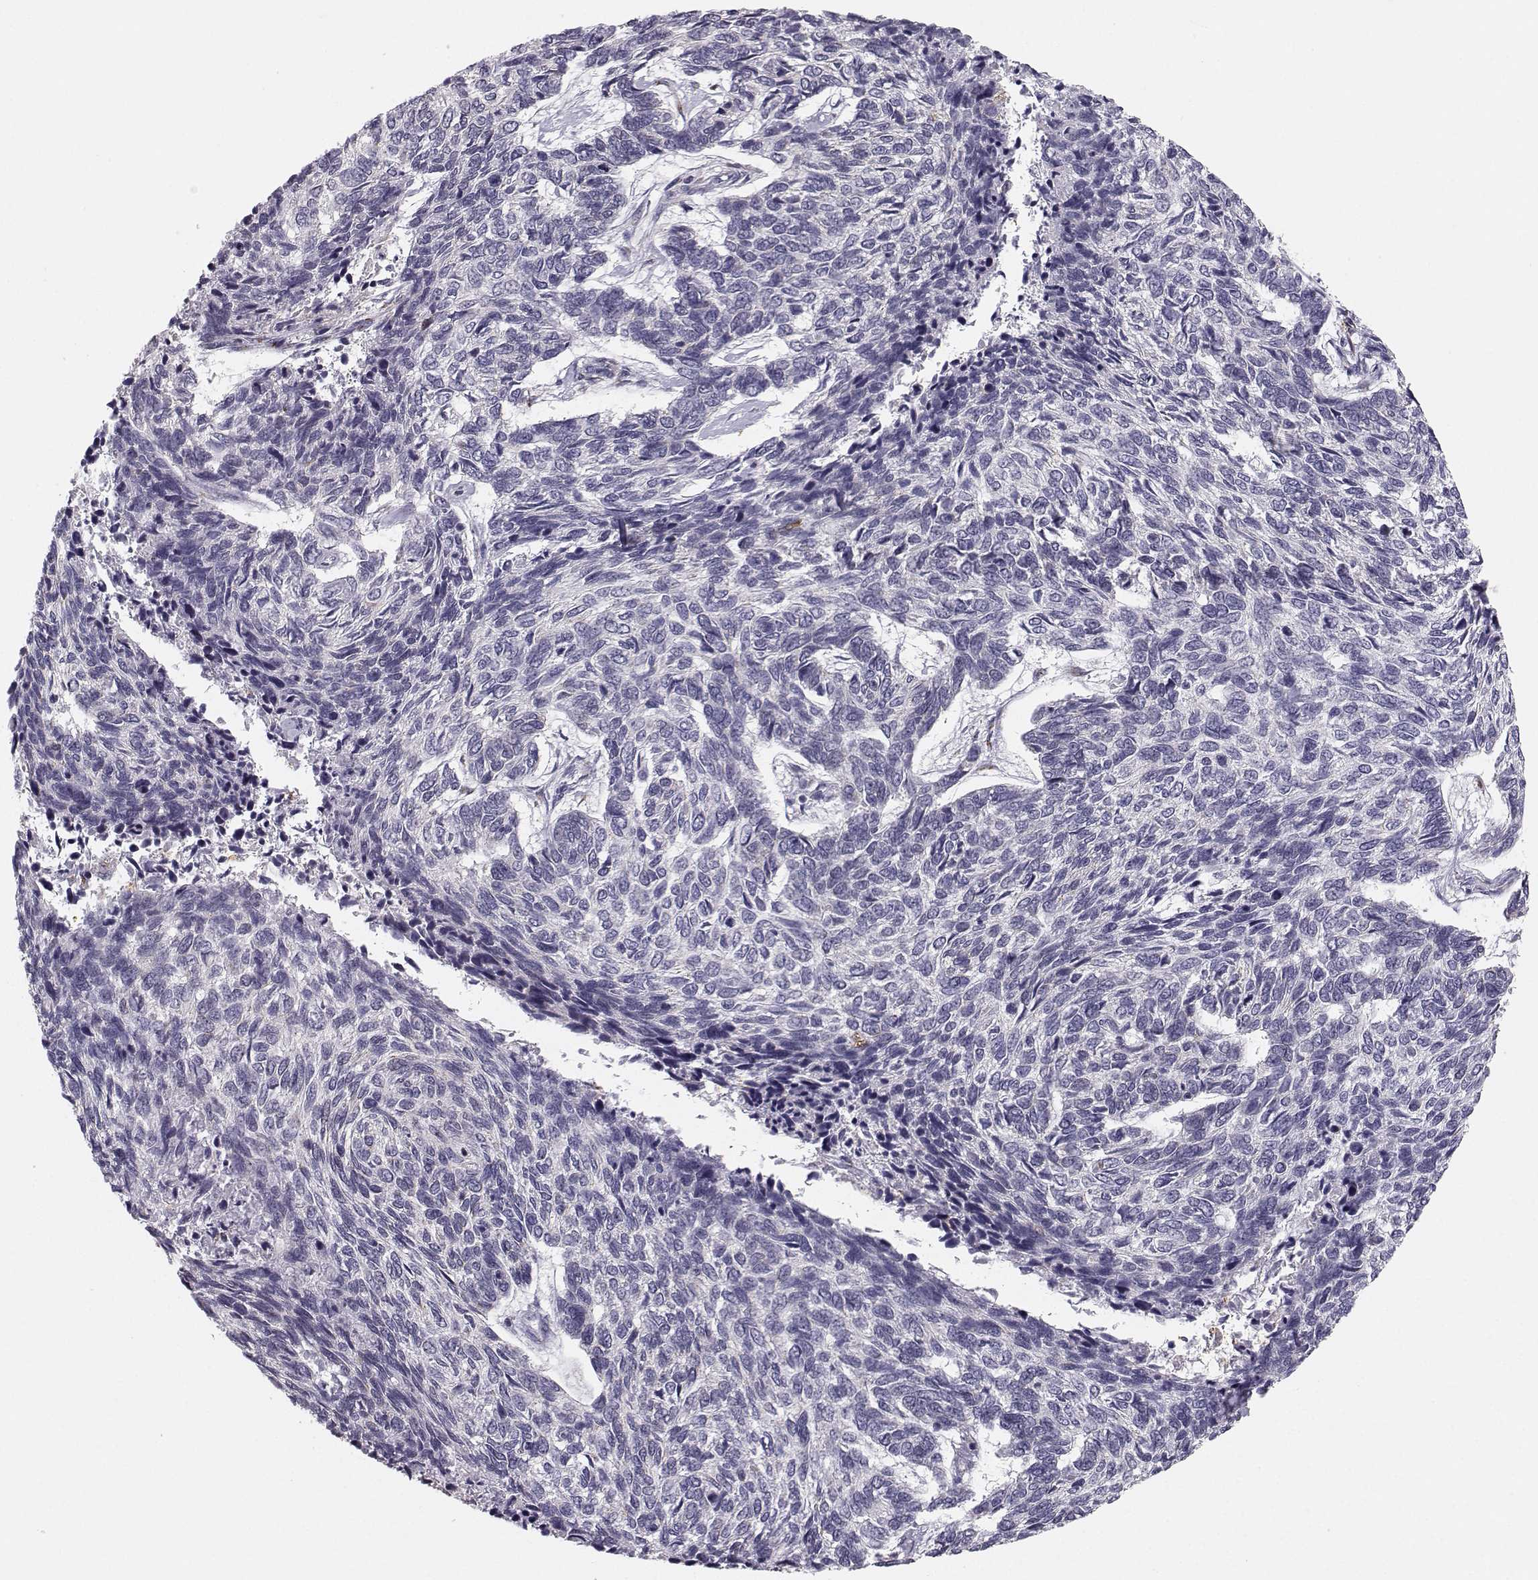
{"staining": {"intensity": "negative", "quantity": "none", "location": "none"}, "tissue": "skin cancer", "cell_type": "Tumor cells", "image_type": "cancer", "snomed": [{"axis": "morphology", "description": "Basal cell carcinoma"}, {"axis": "topography", "description": "Skin"}], "caption": "This is an immunohistochemistry image of skin cancer (basal cell carcinoma). There is no staining in tumor cells.", "gene": "HTR7", "patient": {"sex": "female", "age": 65}}